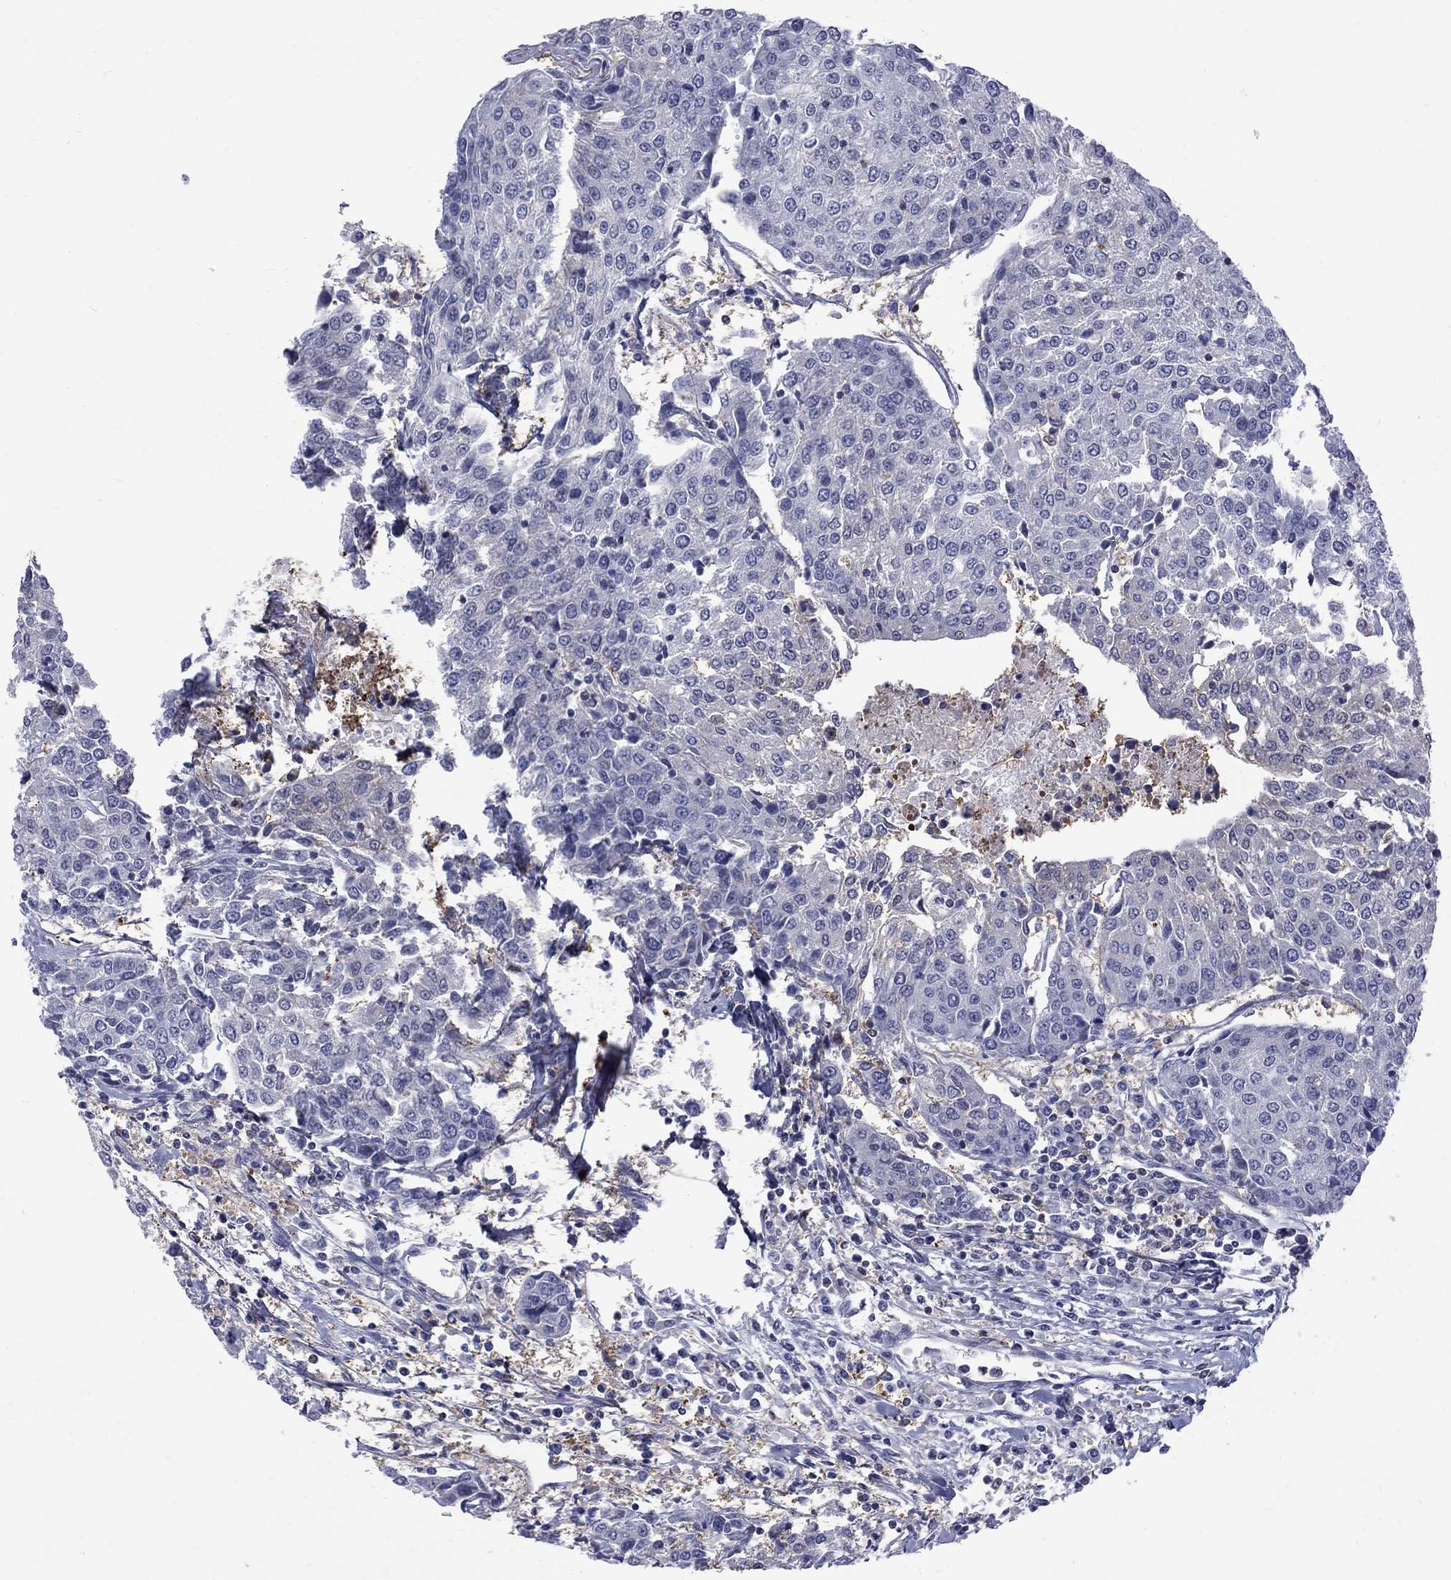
{"staining": {"intensity": "negative", "quantity": "none", "location": "none"}, "tissue": "urothelial cancer", "cell_type": "Tumor cells", "image_type": "cancer", "snomed": [{"axis": "morphology", "description": "Urothelial carcinoma, High grade"}, {"axis": "topography", "description": "Urinary bladder"}], "caption": "IHC of urothelial cancer exhibits no staining in tumor cells.", "gene": "HKDC1", "patient": {"sex": "female", "age": 85}}